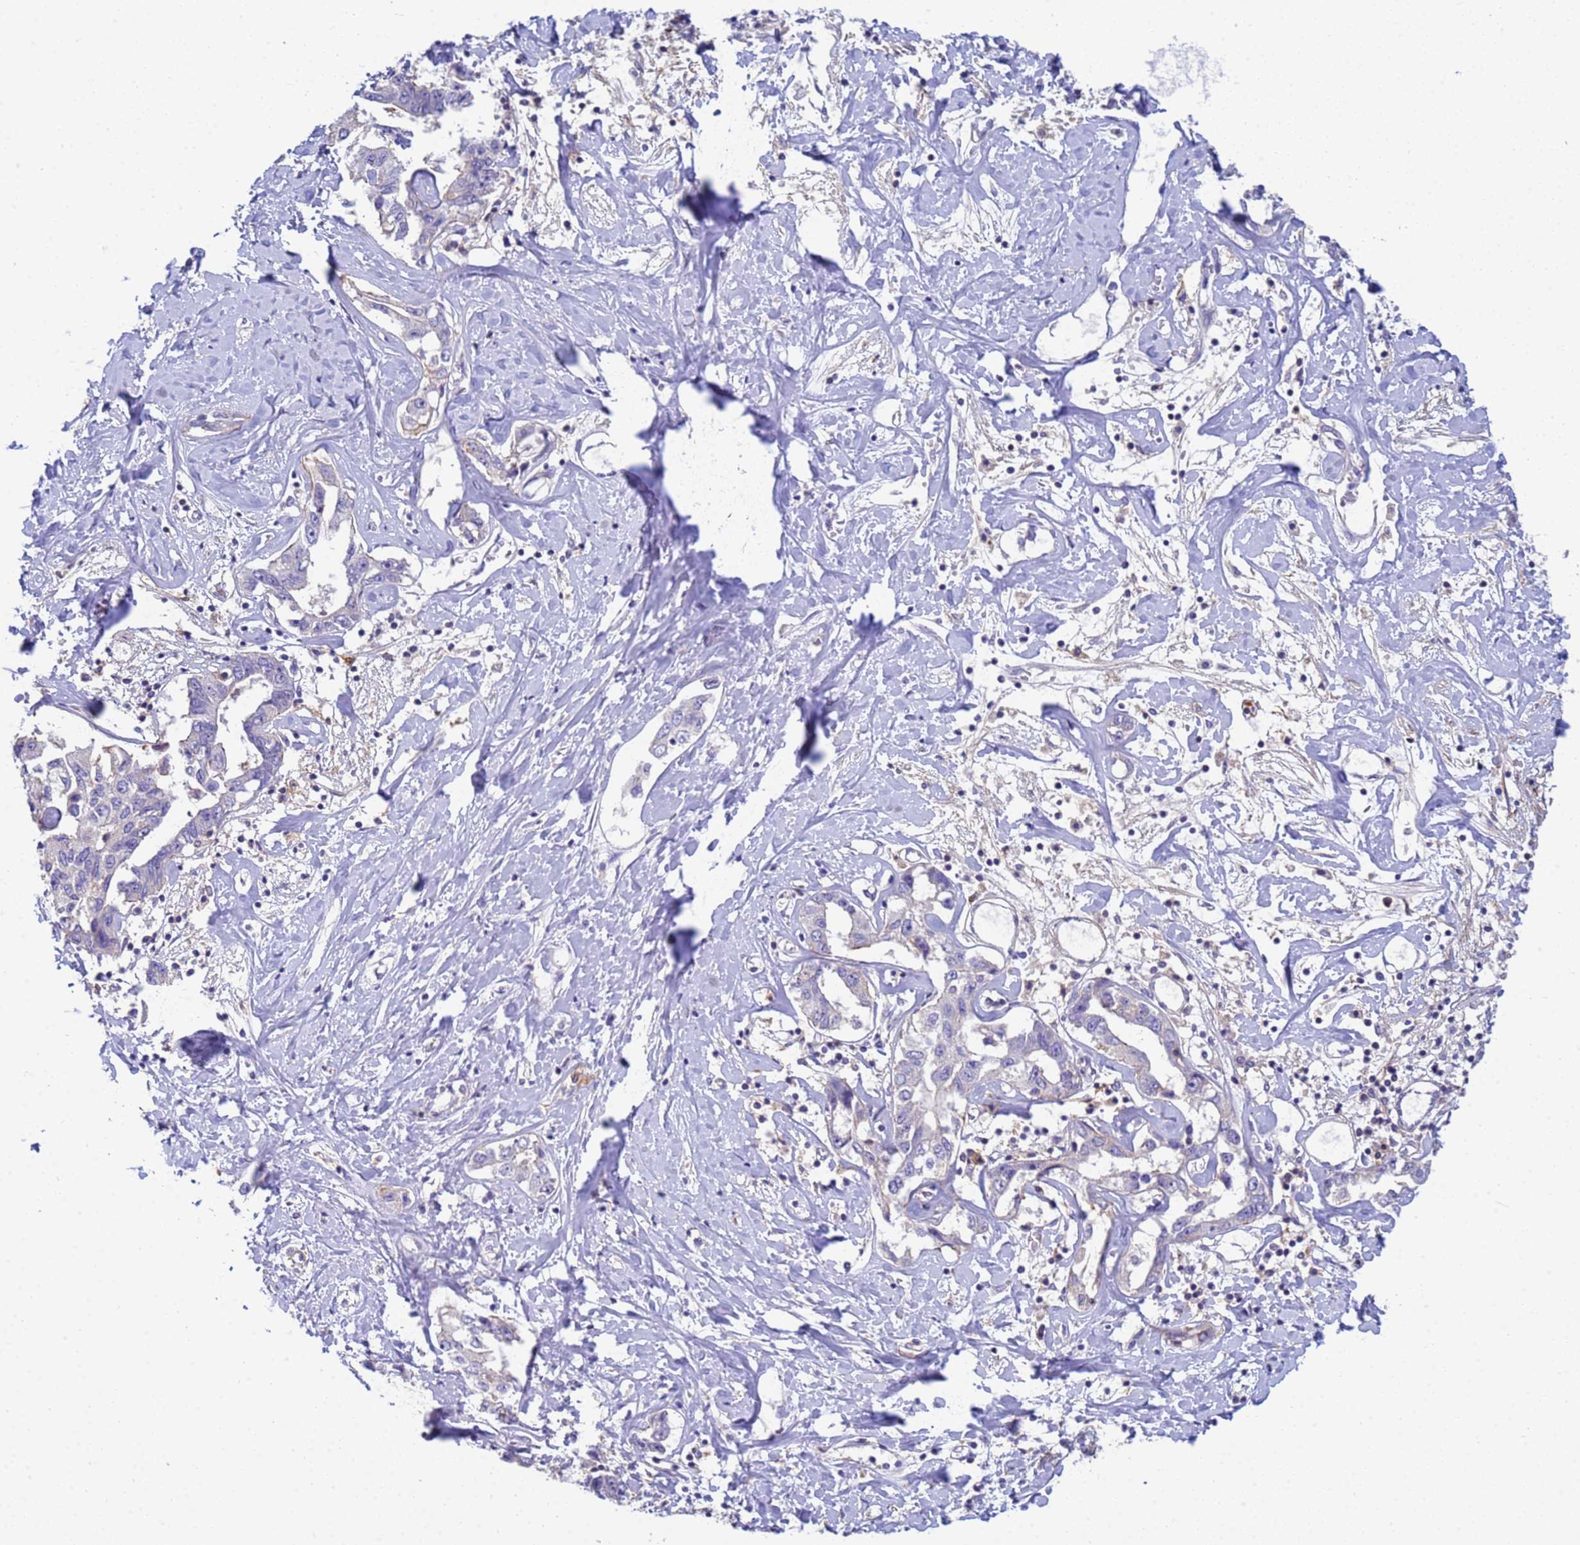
{"staining": {"intensity": "negative", "quantity": "none", "location": "none"}, "tissue": "liver cancer", "cell_type": "Tumor cells", "image_type": "cancer", "snomed": [{"axis": "morphology", "description": "Cholangiocarcinoma"}, {"axis": "topography", "description": "Liver"}], "caption": "Immunohistochemical staining of liver cholangiocarcinoma displays no significant expression in tumor cells.", "gene": "KLHL13", "patient": {"sex": "male", "age": 59}}